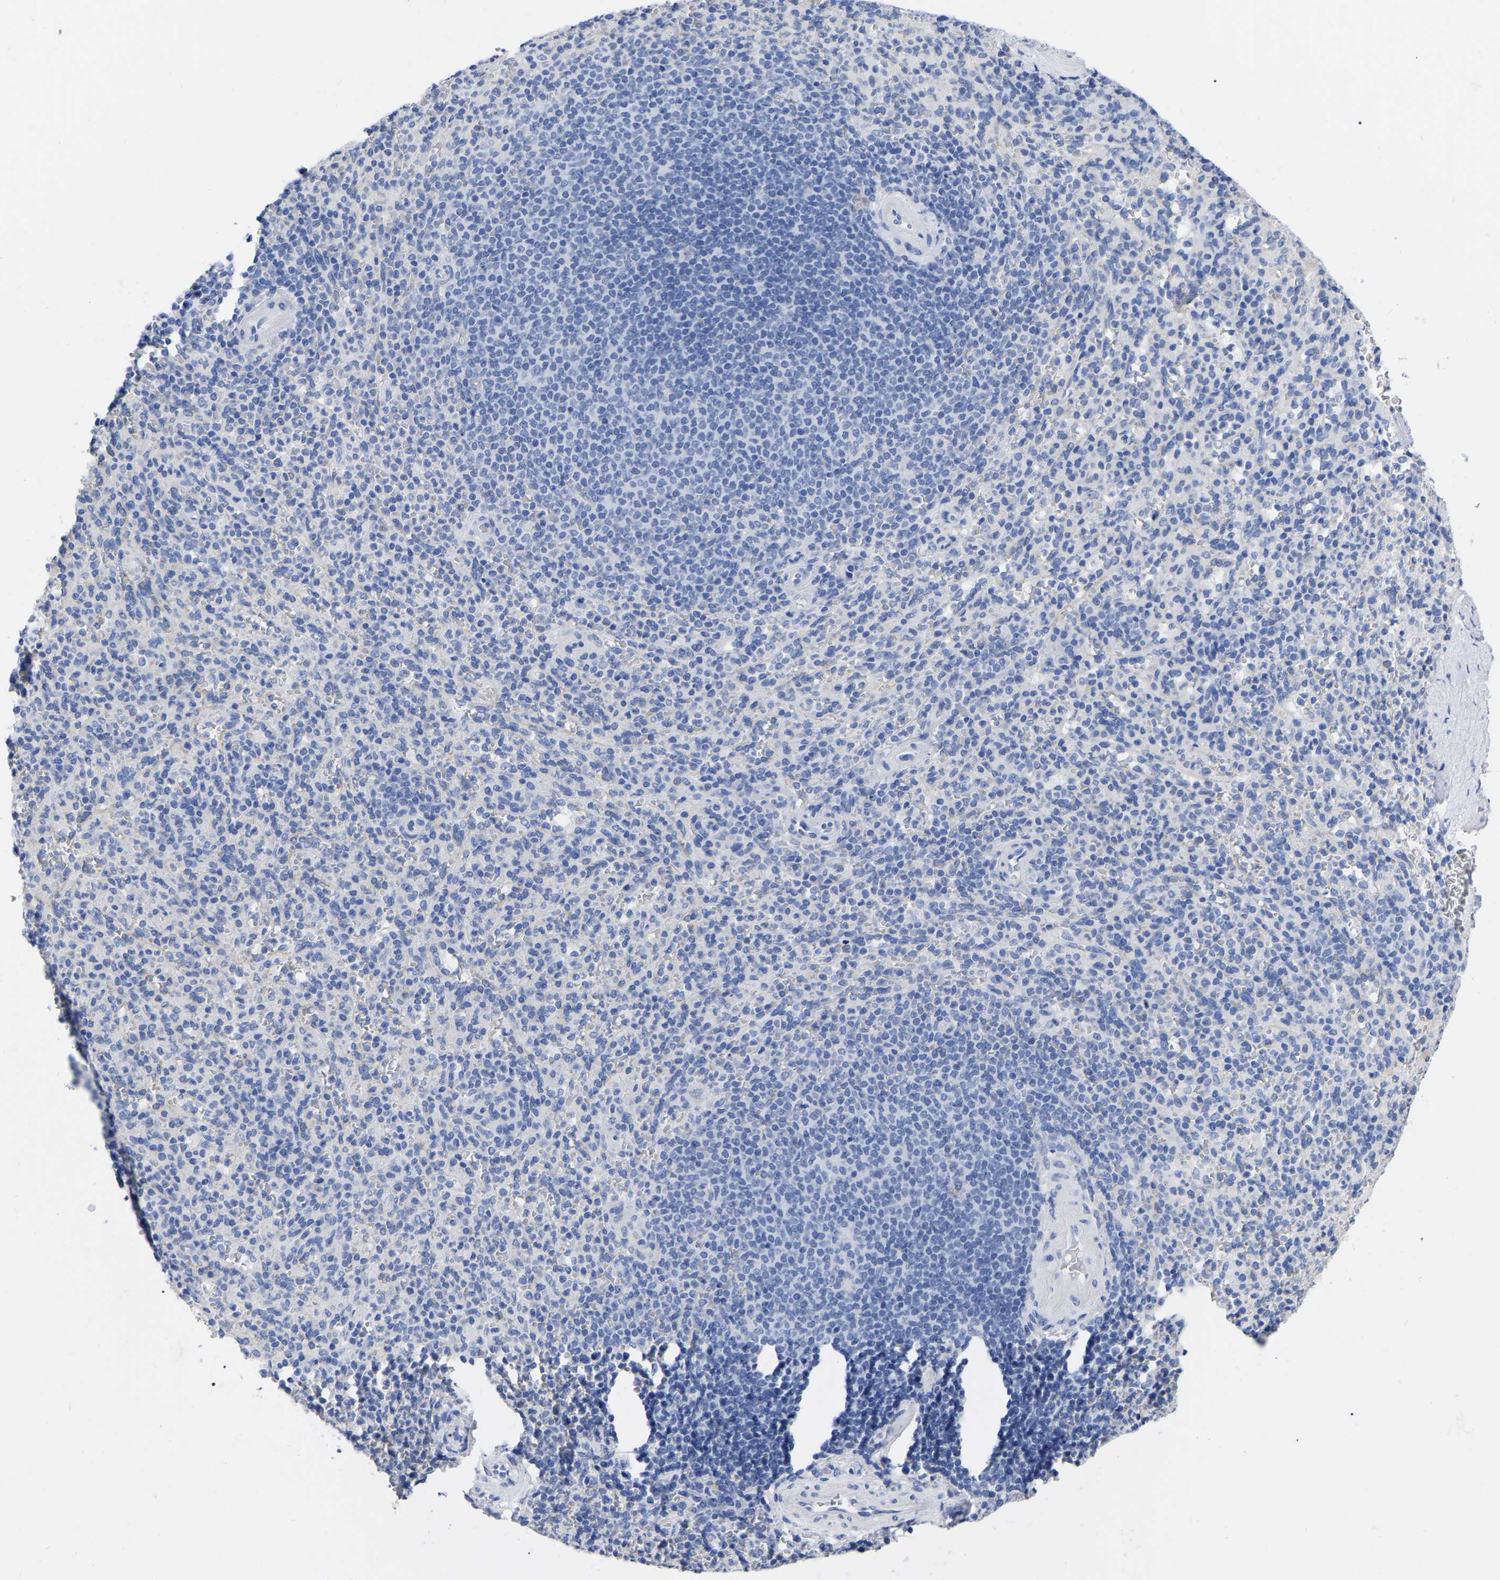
{"staining": {"intensity": "negative", "quantity": "none", "location": "none"}, "tissue": "spleen", "cell_type": "Cells in red pulp", "image_type": "normal", "snomed": [{"axis": "morphology", "description": "Normal tissue, NOS"}, {"axis": "topography", "description": "Spleen"}], "caption": "Immunohistochemistry micrograph of unremarkable spleen stained for a protein (brown), which shows no positivity in cells in red pulp. Brightfield microscopy of immunohistochemistry stained with DAB (brown) and hematoxylin (blue), captured at high magnification.", "gene": "ANXA13", "patient": {"sex": "male", "age": 36}}